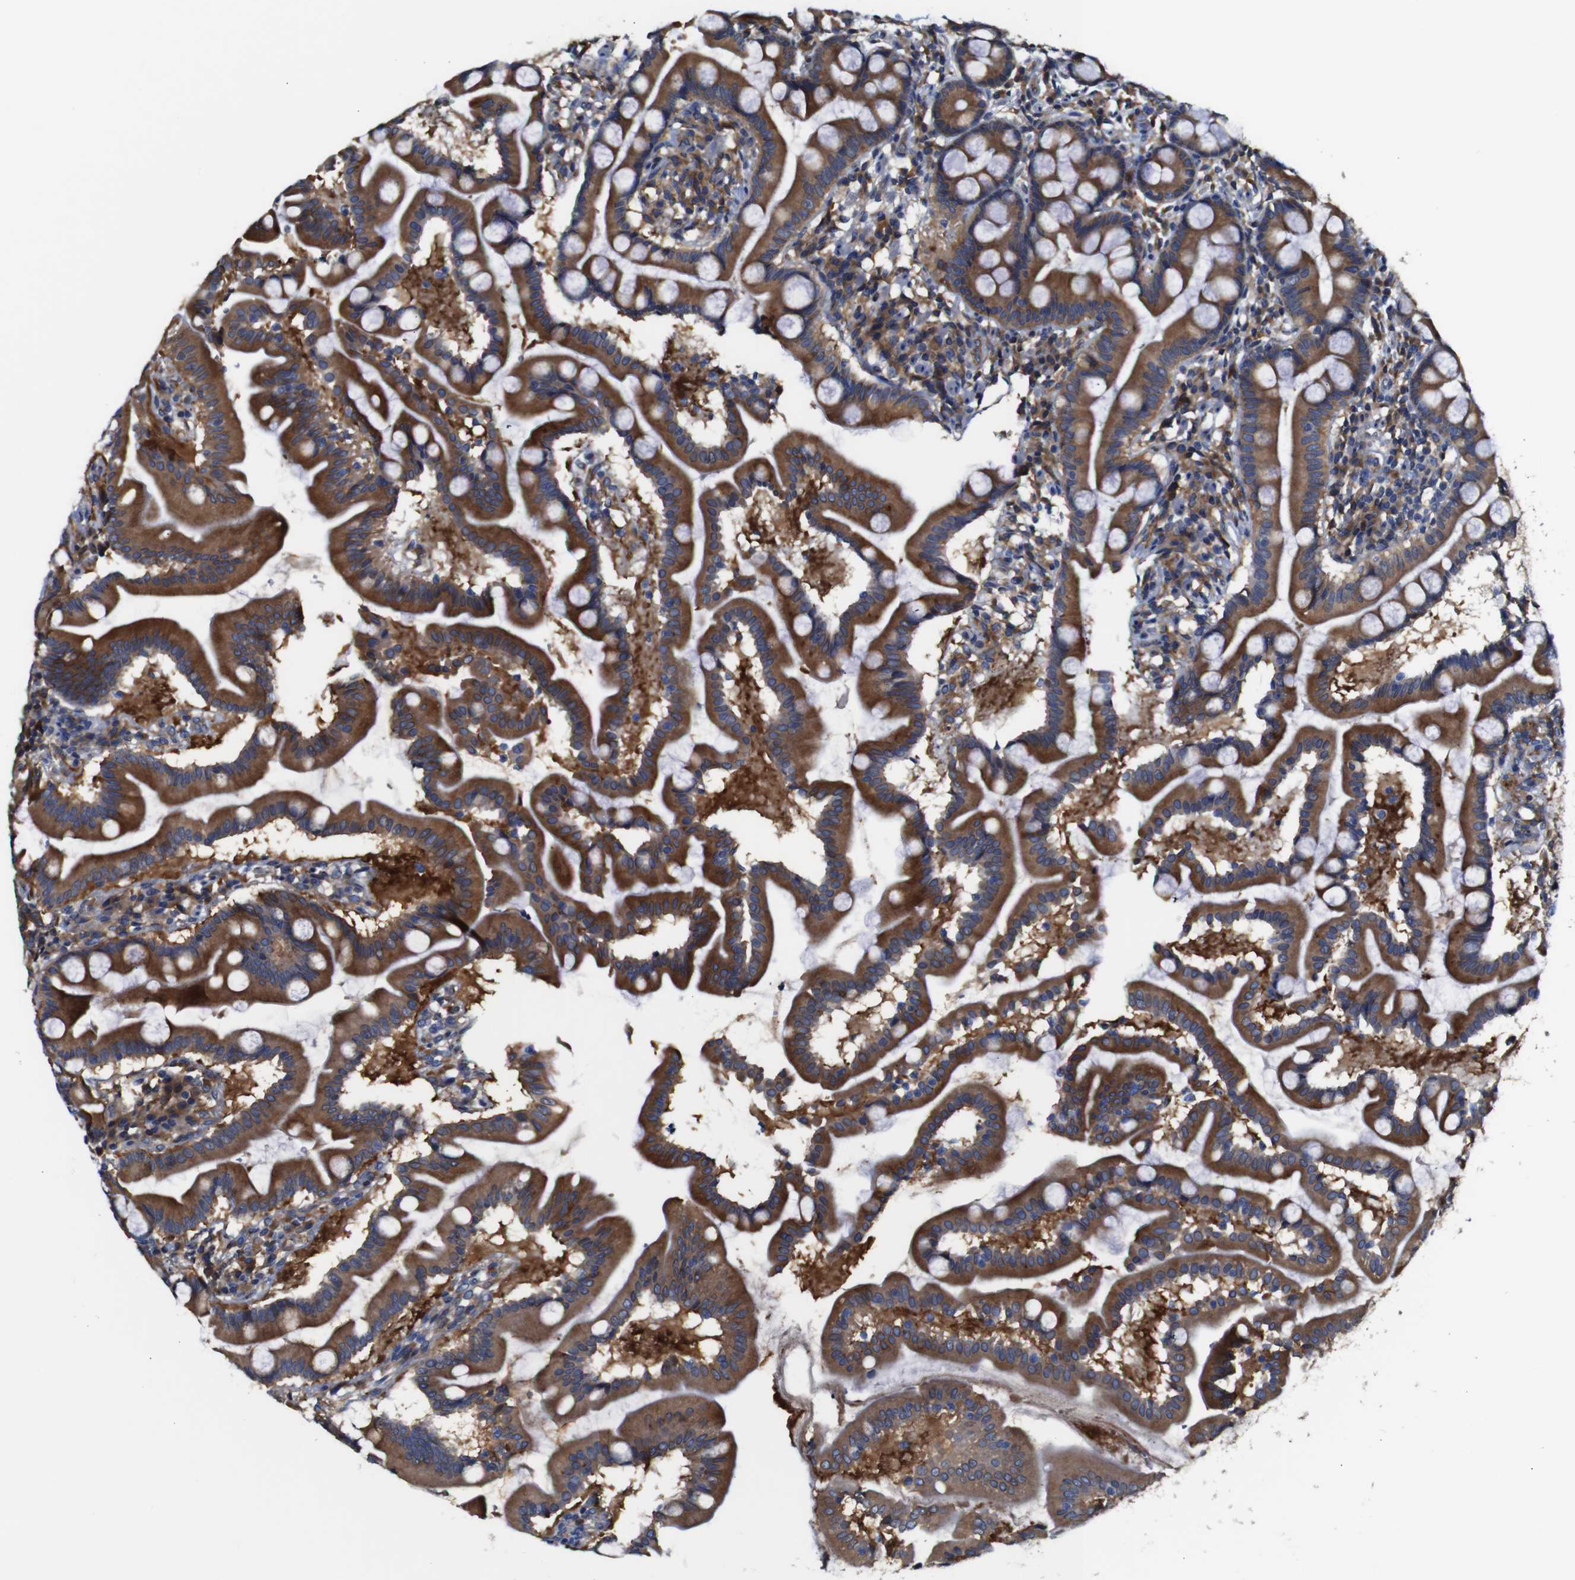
{"staining": {"intensity": "strong", "quantity": ">75%", "location": "cytoplasmic/membranous"}, "tissue": "duodenum", "cell_type": "Glandular cells", "image_type": "normal", "snomed": [{"axis": "morphology", "description": "Normal tissue, NOS"}, {"axis": "topography", "description": "Duodenum"}], "caption": "A brown stain highlights strong cytoplasmic/membranous staining of a protein in glandular cells of benign human duodenum.", "gene": "CLCC1", "patient": {"sex": "male", "age": 50}}